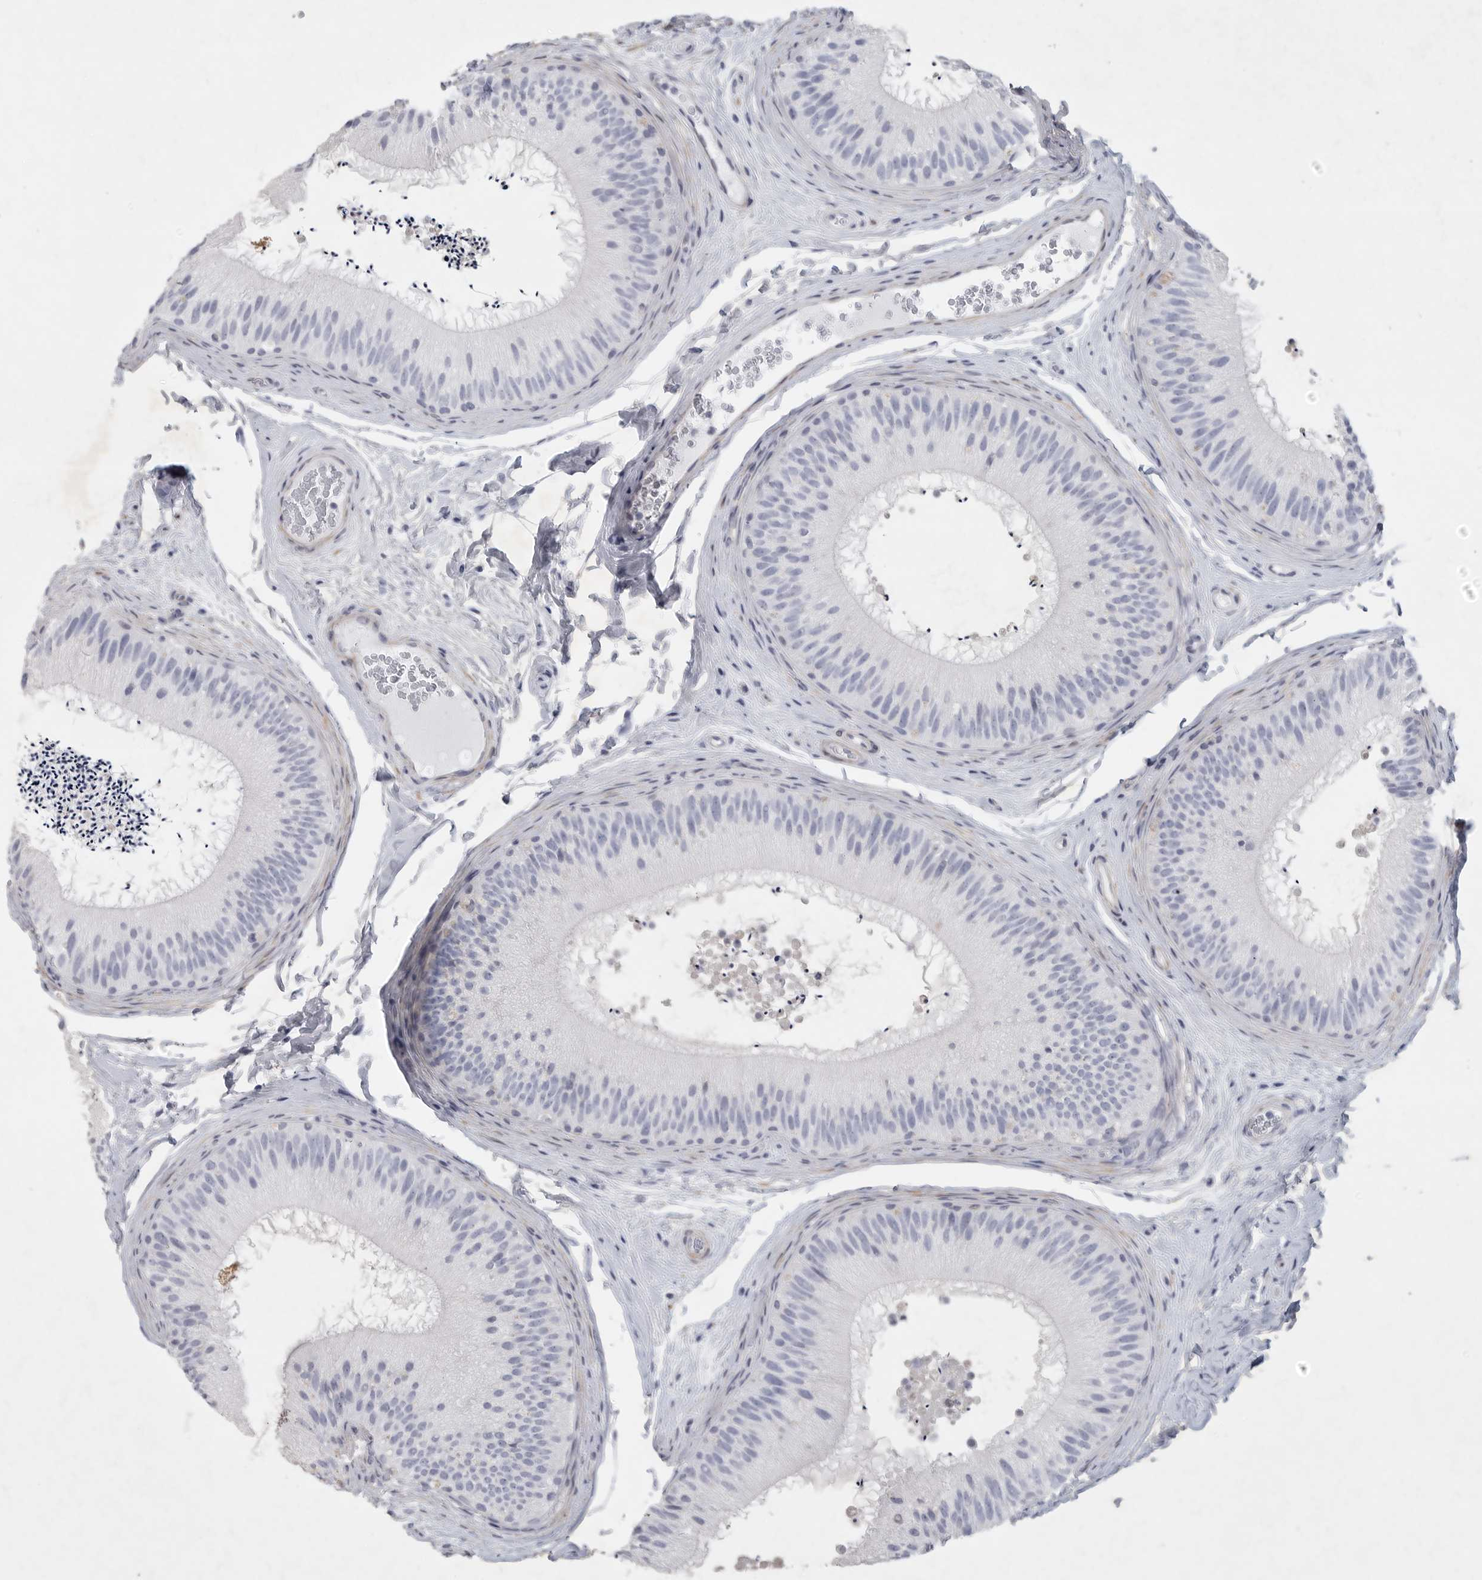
{"staining": {"intensity": "moderate", "quantity": "<25%", "location": "cytoplasmic/membranous"}, "tissue": "epididymis", "cell_type": "Glandular cells", "image_type": "normal", "snomed": [{"axis": "morphology", "description": "Normal tissue, NOS"}, {"axis": "topography", "description": "Epididymis"}], "caption": "DAB immunohistochemical staining of normal epididymis displays moderate cytoplasmic/membranous protein expression in approximately <25% of glandular cells.", "gene": "TNR", "patient": {"sex": "male", "age": 45}}